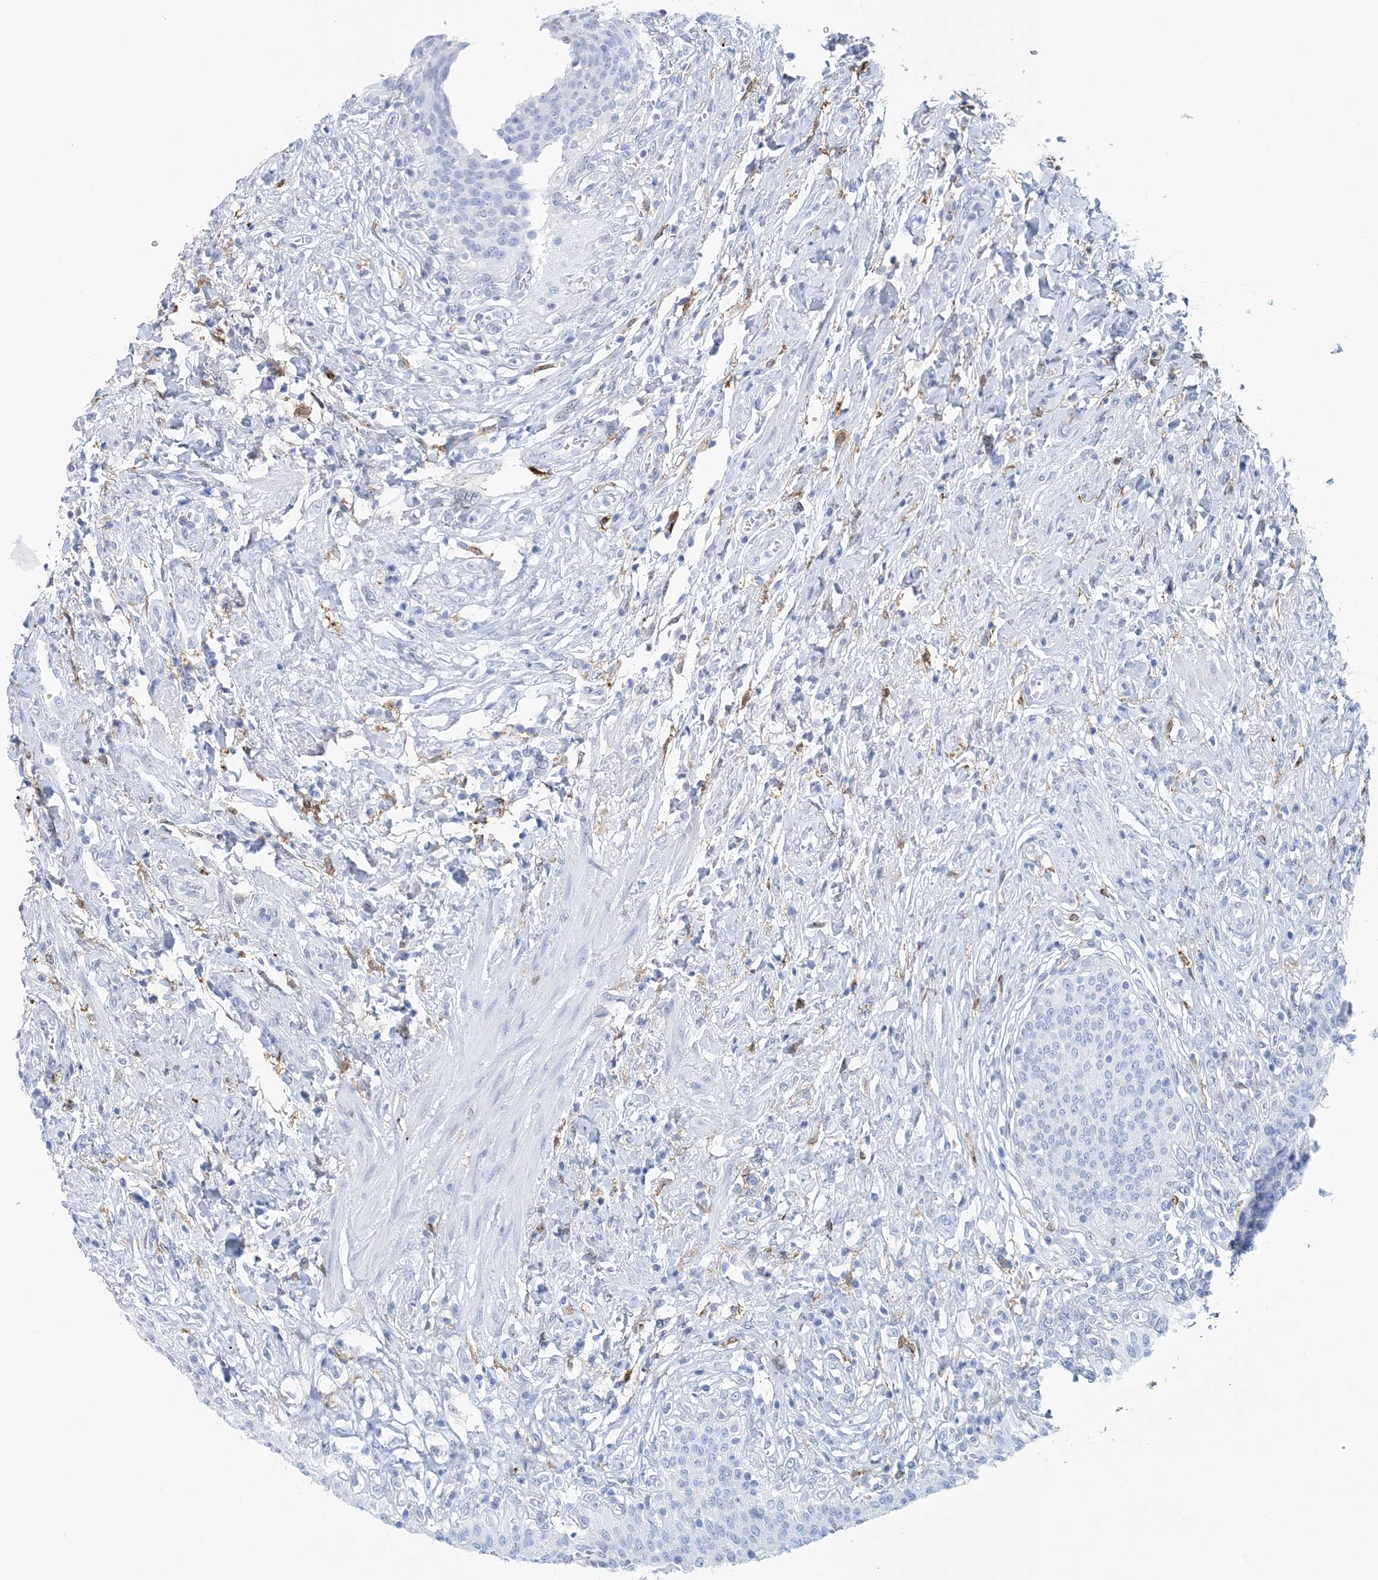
{"staining": {"intensity": "negative", "quantity": "none", "location": "none"}, "tissue": "urothelial cancer", "cell_type": "Tumor cells", "image_type": "cancer", "snomed": [{"axis": "morphology", "description": "Urothelial carcinoma, High grade"}, {"axis": "topography", "description": "Urinary bladder"}], "caption": "Protein analysis of urothelial cancer demonstrates no significant expression in tumor cells.", "gene": "NKX6-1", "patient": {"sex": "female", "age": 79}}